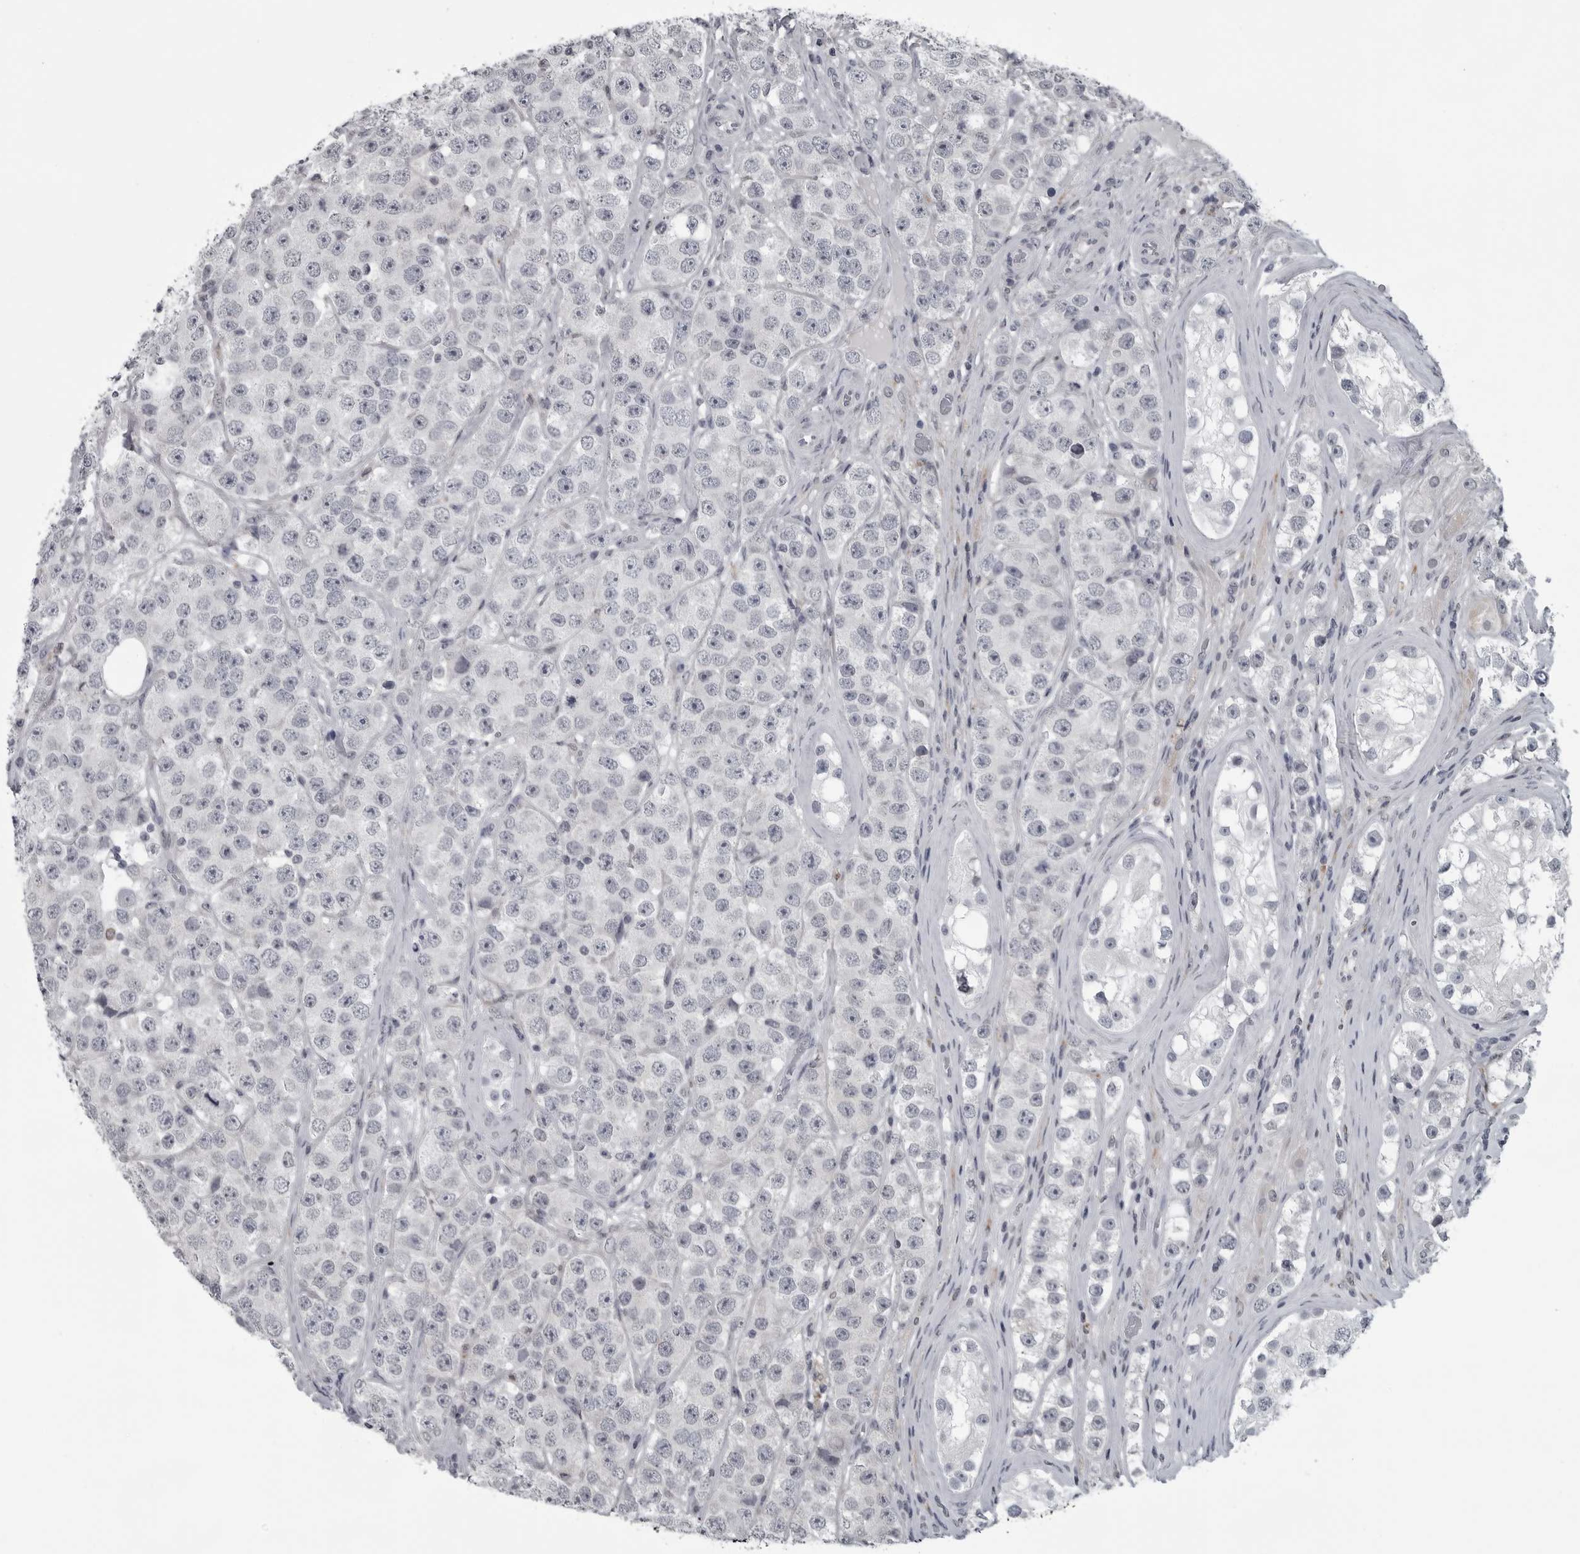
{"staining": {"intensity": "negative", "quantity": "none", "location": "none"}, "tissue": "testis cancer", "cell_type": "Tumor cells", "image_type": "cancer", "snomed": [{"axis": "morphology", "description": "Seminoma, NOS"}, {"axis": "topography", "description": "Testis"}], "caption": "This histopathology image is of seminoma (testis) stained with immunohistochemistry (IHC) to label a protein in brown with the nuclei are counter-stained blue. There is no staining in tumor cells.", "gene": "LYSMD1", "patient": {"sex": "male", "age": 28}}